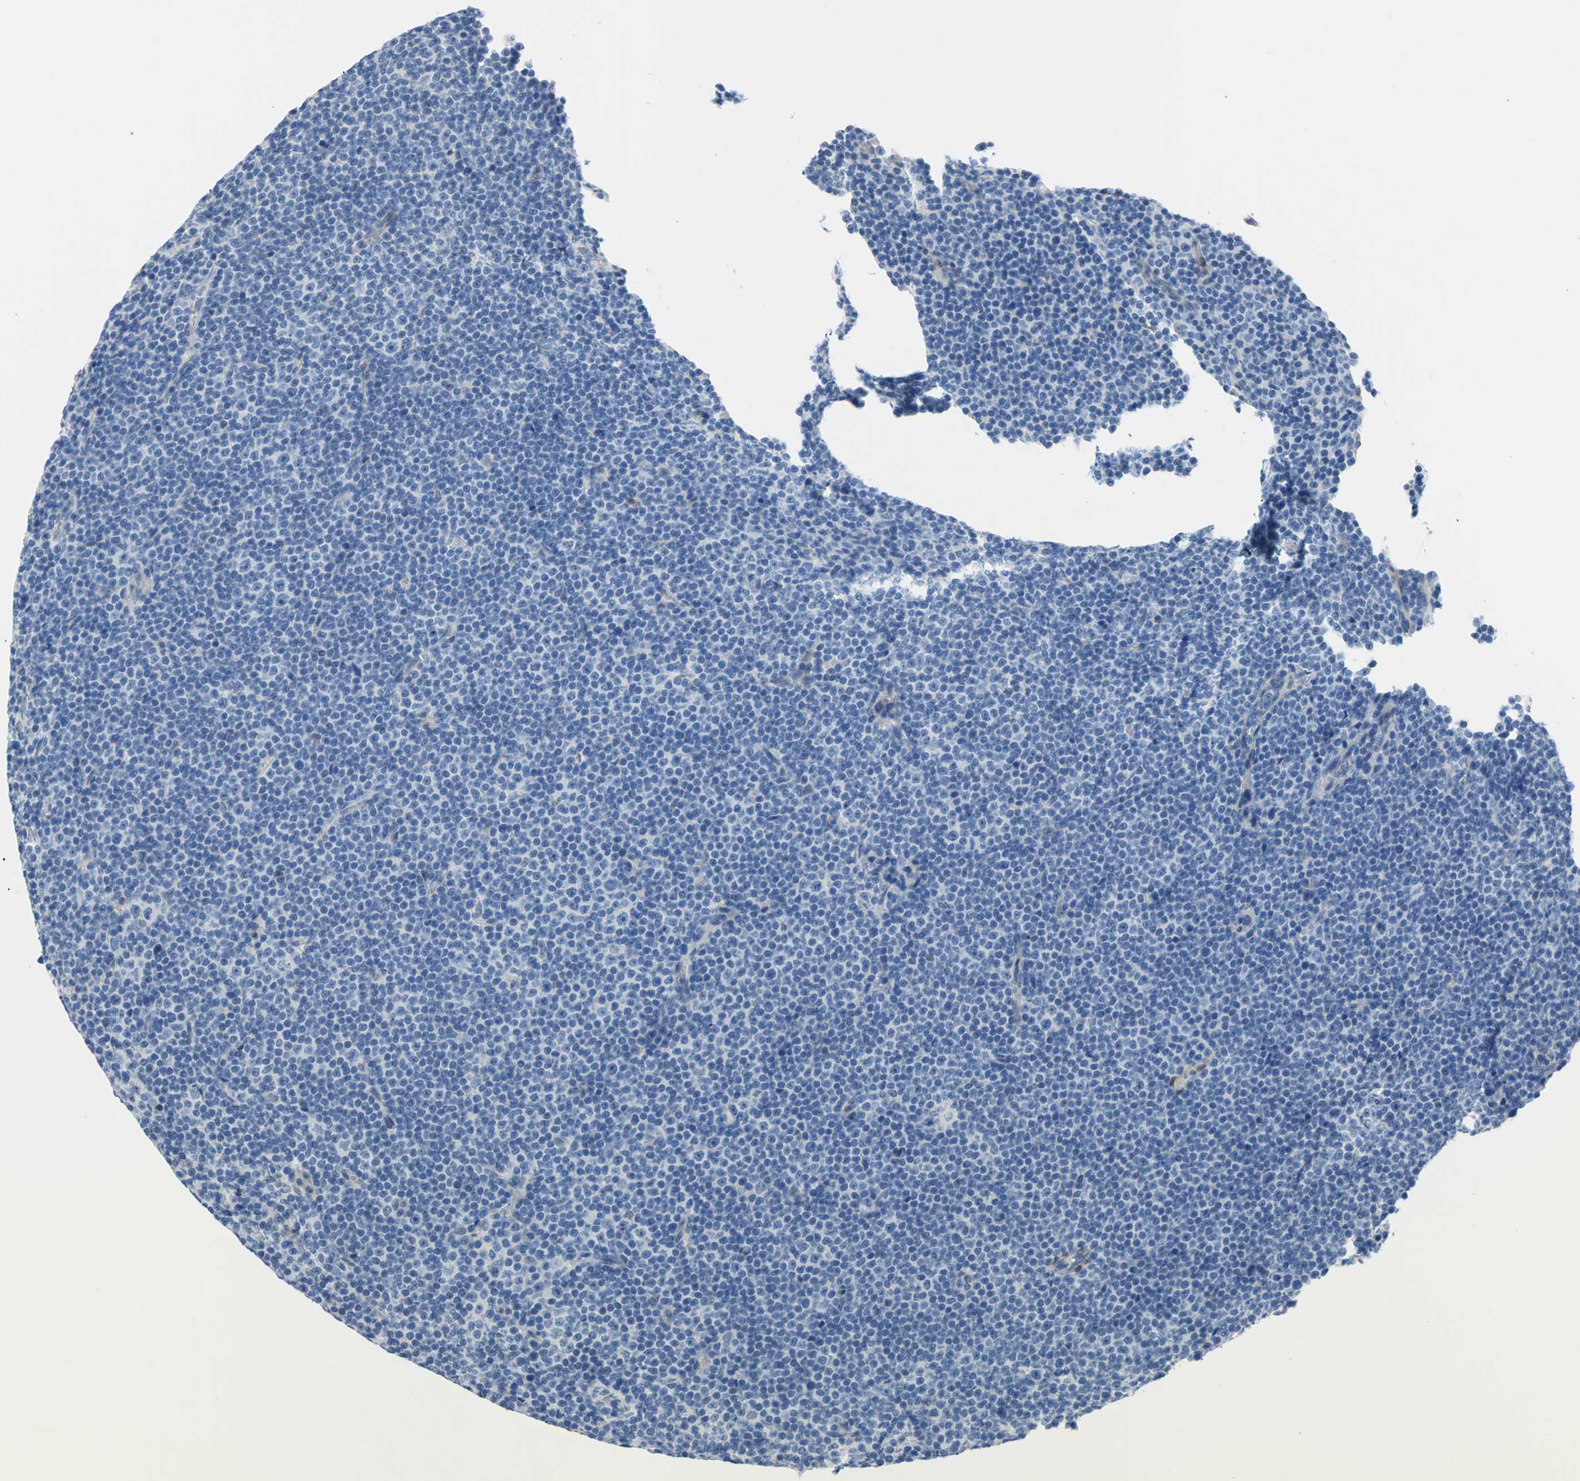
{"staining": {"intensity": "negative", "quantity": "none", "location": "none"}, "tissue": "lymphoma", "cell_type": "Tumor cells", "image_type": "cancer", "snomed": [{"axis": "morphology", "description": "Malignant lymphoma, non-Hodgkin's type, Low grade"}, {"axis": "topography", "description": "Lymph node"}], "caption": "Immunohistochemistry (IHC) histopathology image of human malignant lymphoma, non-Hodgkin's type (low-grade) stained for a protein (brown), which exhibits no positivity in tumor cells.", "gene": "NOL3", "patient": {"sex": "female", "age": 67}}